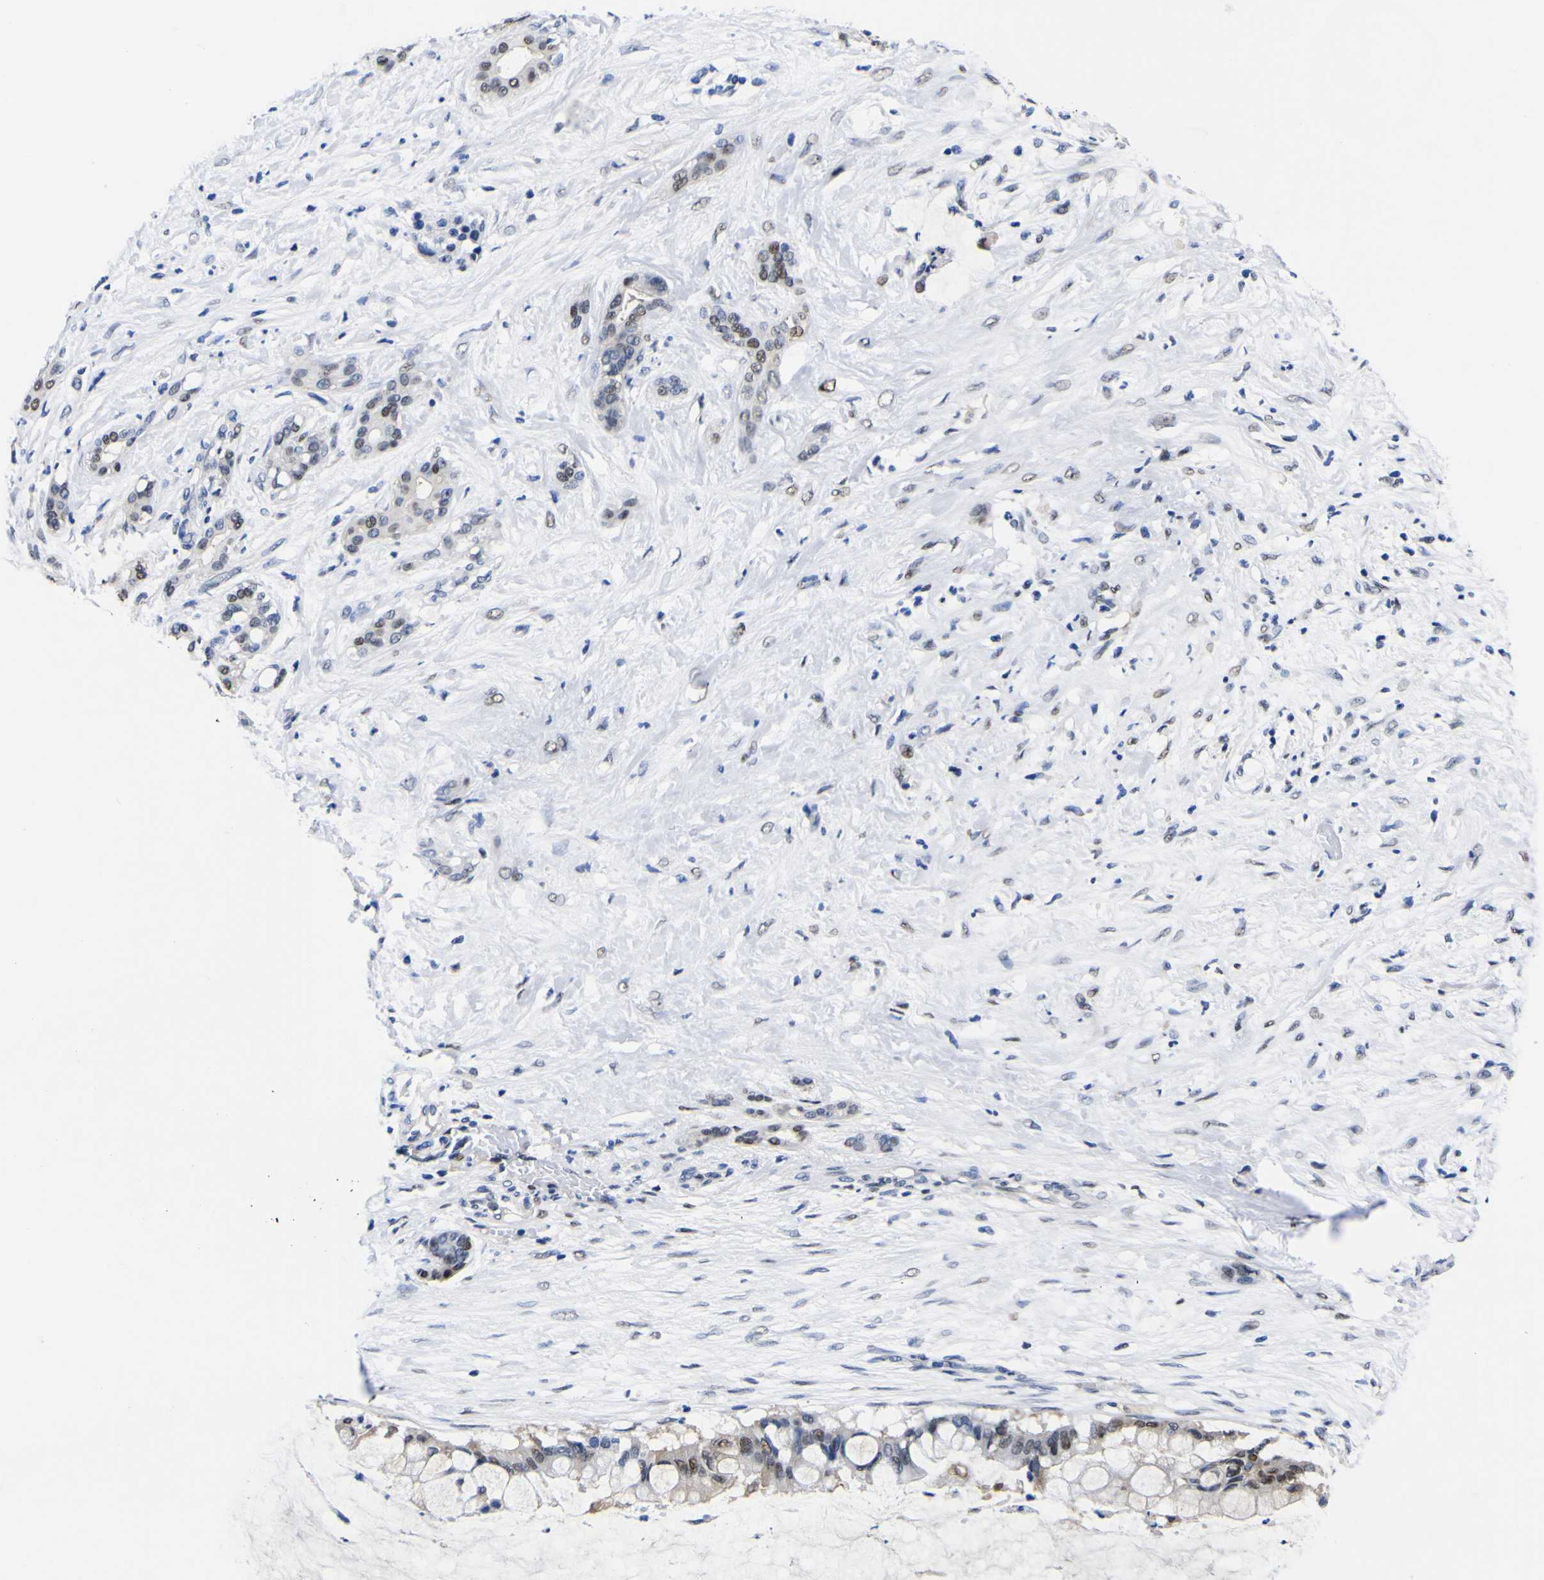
{"staining": {"intensity": "weak", "quantity": "25%-75%", "location": "nuclear"}, "tissue": "pancreatic cancer", "cell_type": "Tumor cells", "image_type": "cancer", "snomed": [{"axis": "morphology", "description": "Adenocarcinoma, NOS"}, {"axis": "topography", "description": "Pancreas"}], "caption": "Human pancreatic adenocarcinoma stained for a protein (brown) displays weak nuclear positive expression in approximately 25%-75% of tumor cells.", "gene": "FAM110B", "patient": {"sex": "male", "age": 41}}